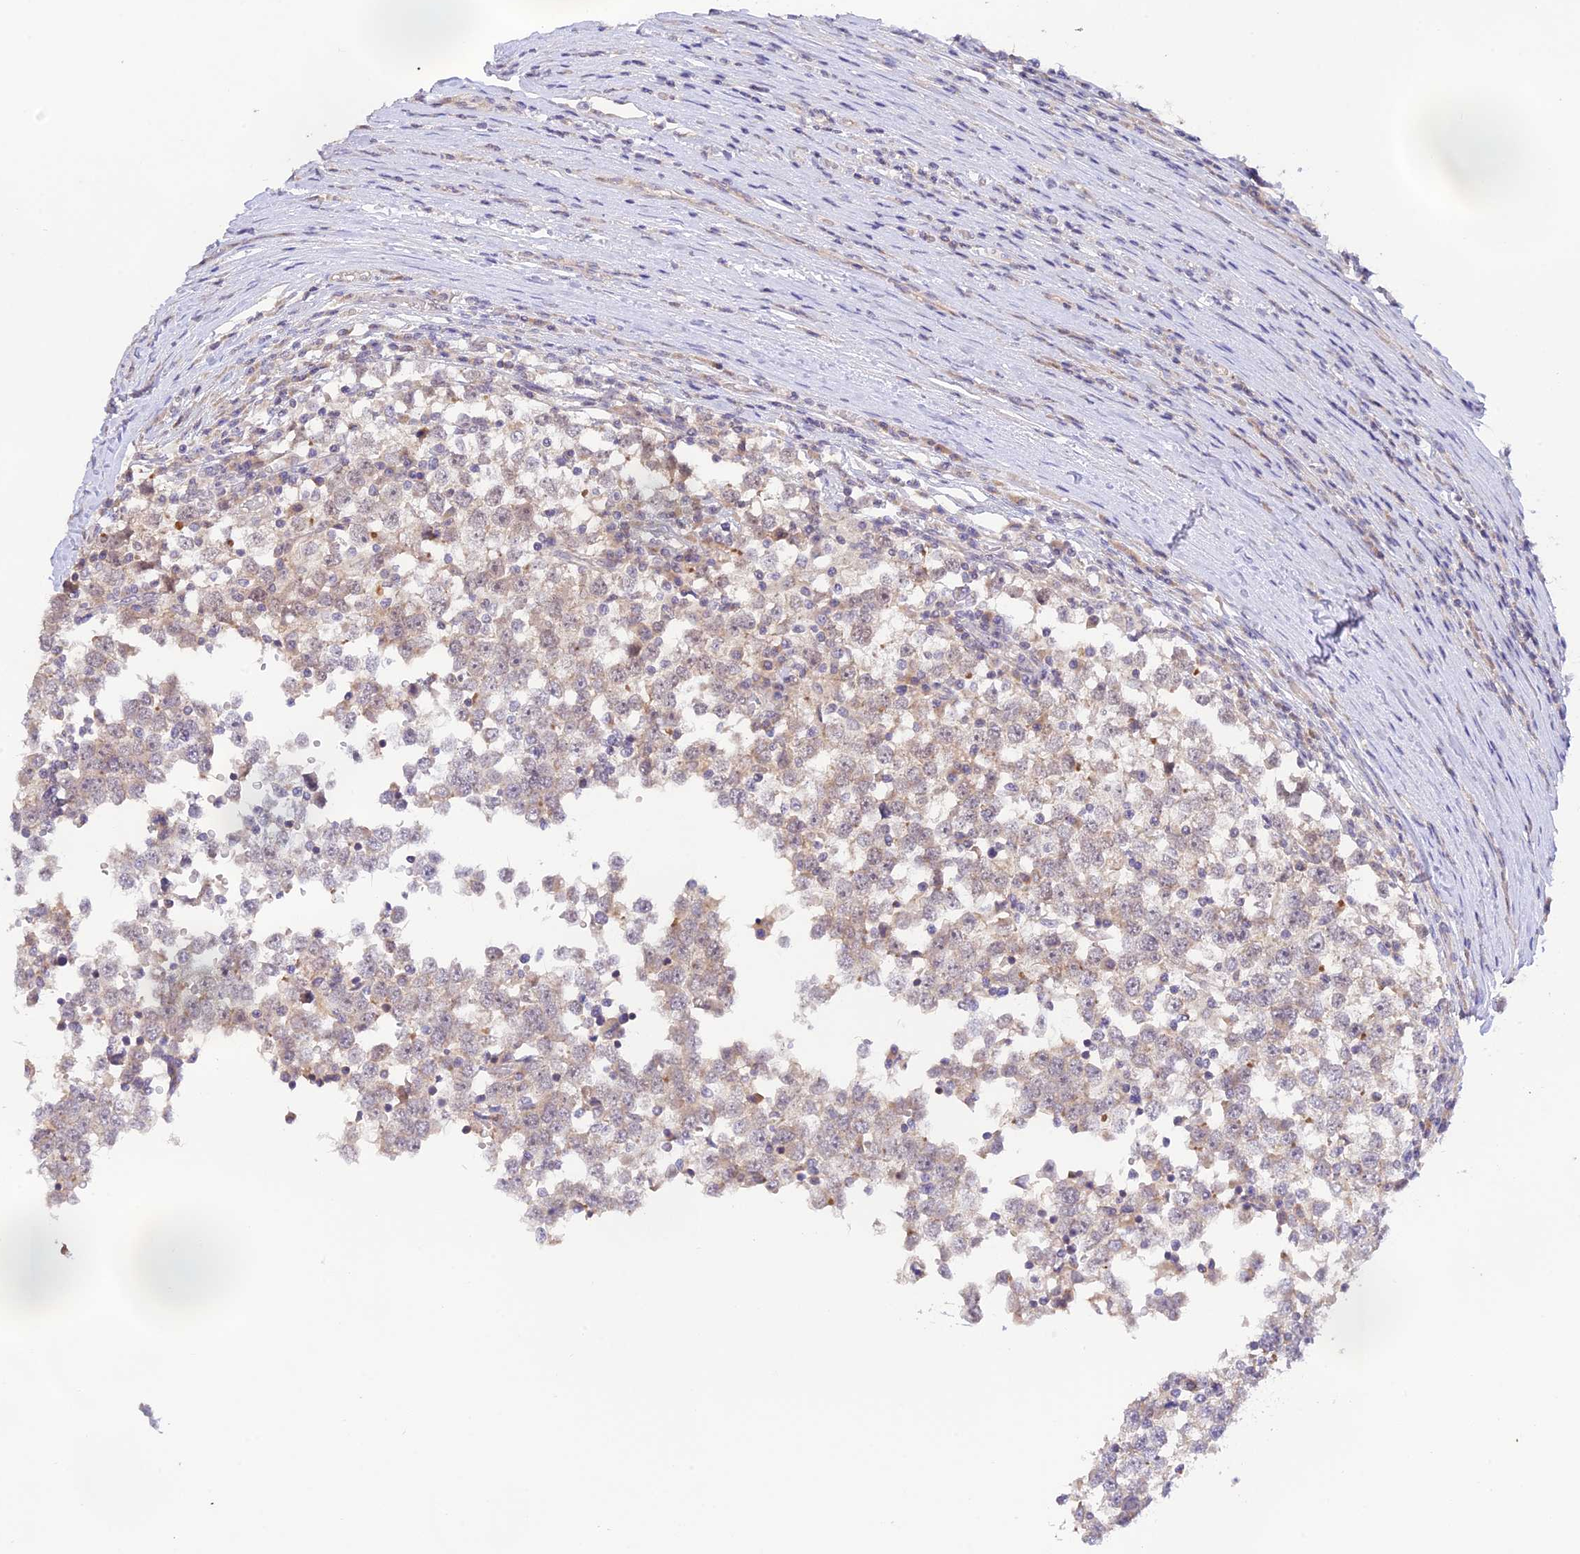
{"staining": {"intensity": "weak", "quantity": "25%-75%", "location": "cytoplasmic/membranous"}, "tissue": "testis cancer", "cell_type": "Tumor cells", "image_type": "cancer", "snomed": [{"axis": "morphology", "description": "Seminoma, NOS"}, {"axis": "topography", "description": "Testis"}], "caption": "A brown stain labels weak cytoplasmic/membranous expression of a protein in human testis seminoma tumor cells.", "gene": "CAMSAP3", "patient": {"sex": "male", "age": 65}}